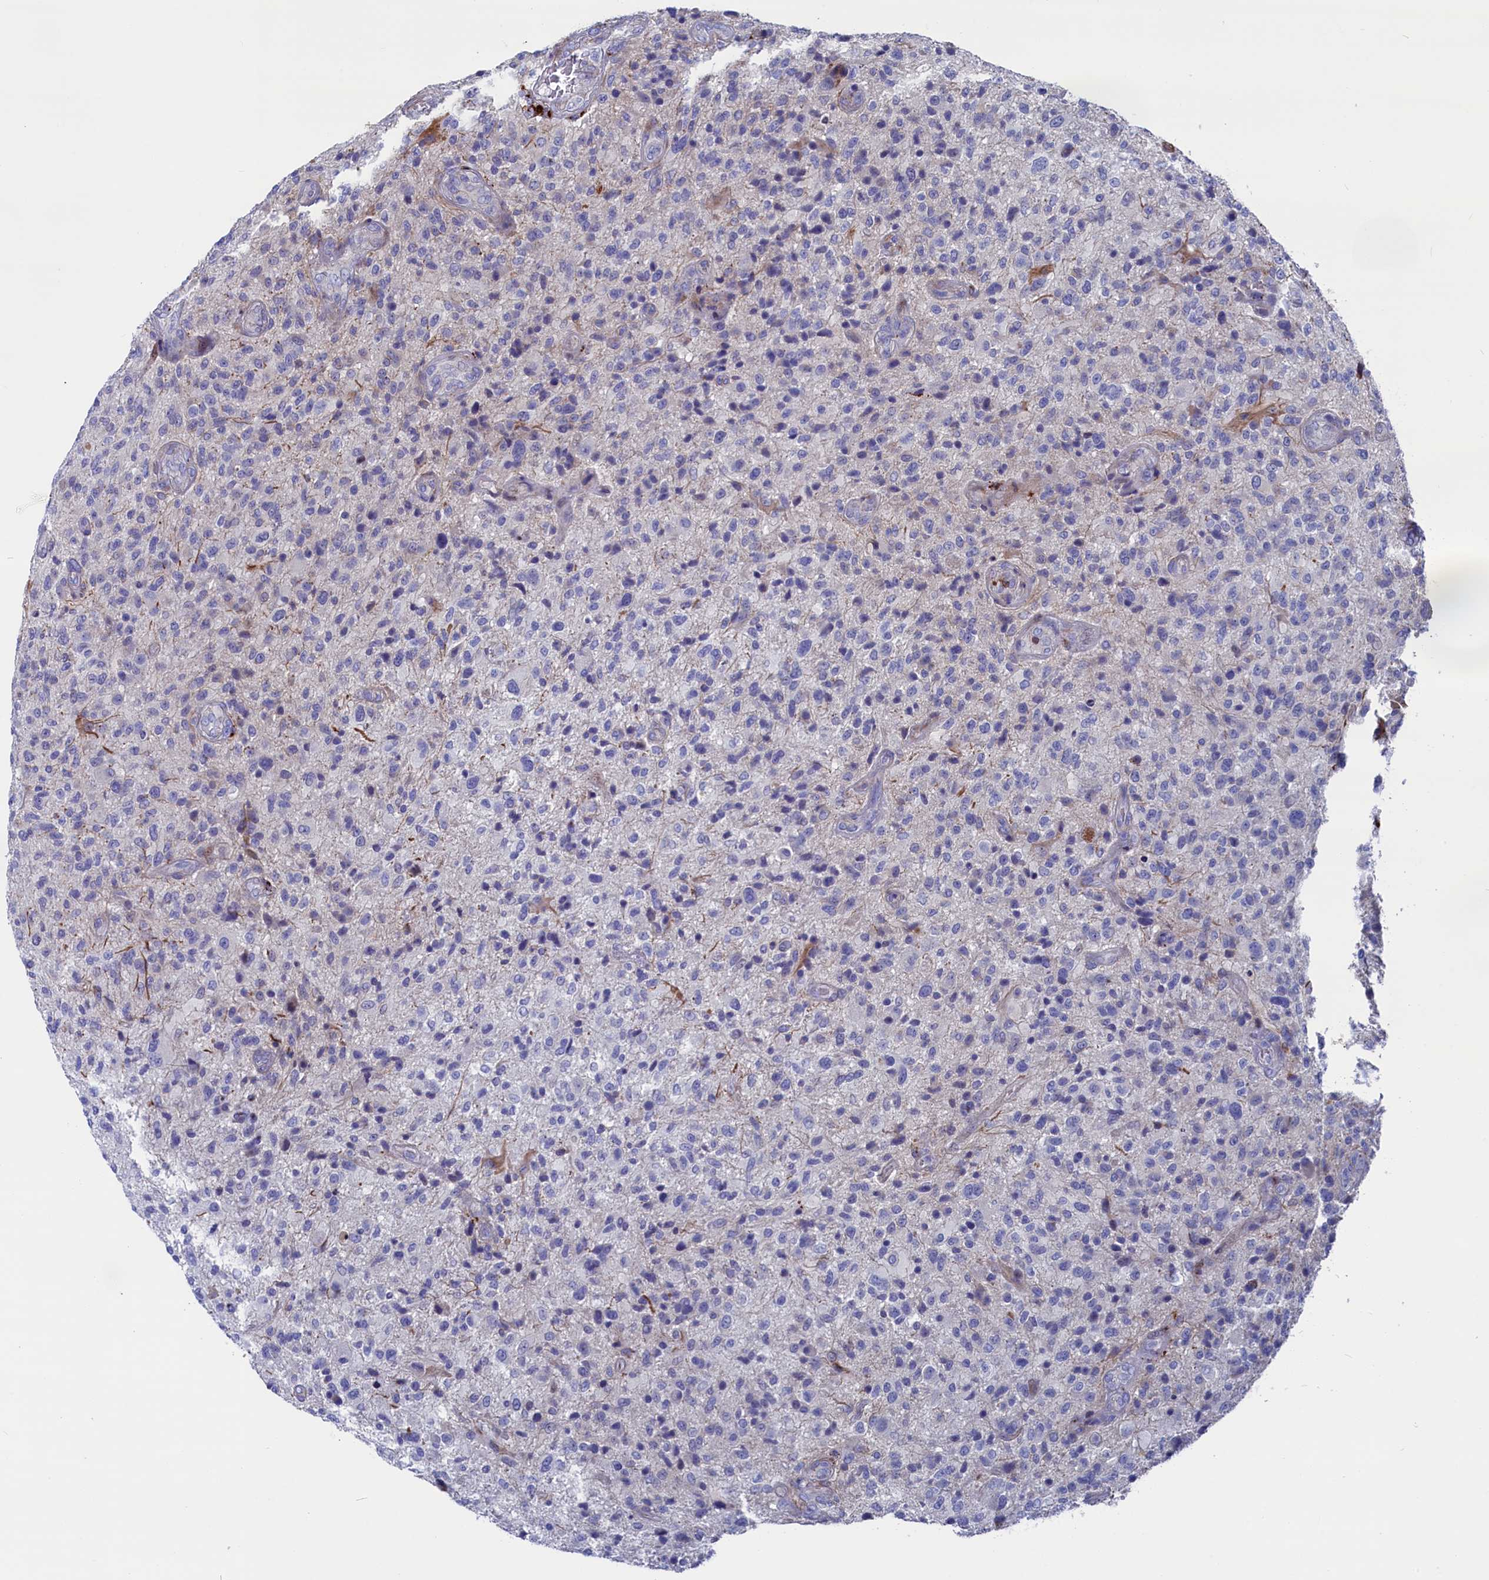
{"staining": {"intensity": "negative", "quantity": "none", "location": "none"}, "tissue": "glioma", "cell_type": "Tumor cells", "image_type": "cancer", "snomed": [{"axis": "morphology", "description": "Glioma, malignant, High grade"}, {"axis": "topography", "description": "Brain"}], "caption": "This is an immunohistochemistry micrograph of glioma. There is no staining in tumor cells.", "gene": "NUDT7", "patient": {"sex": "male", "age": 47}}